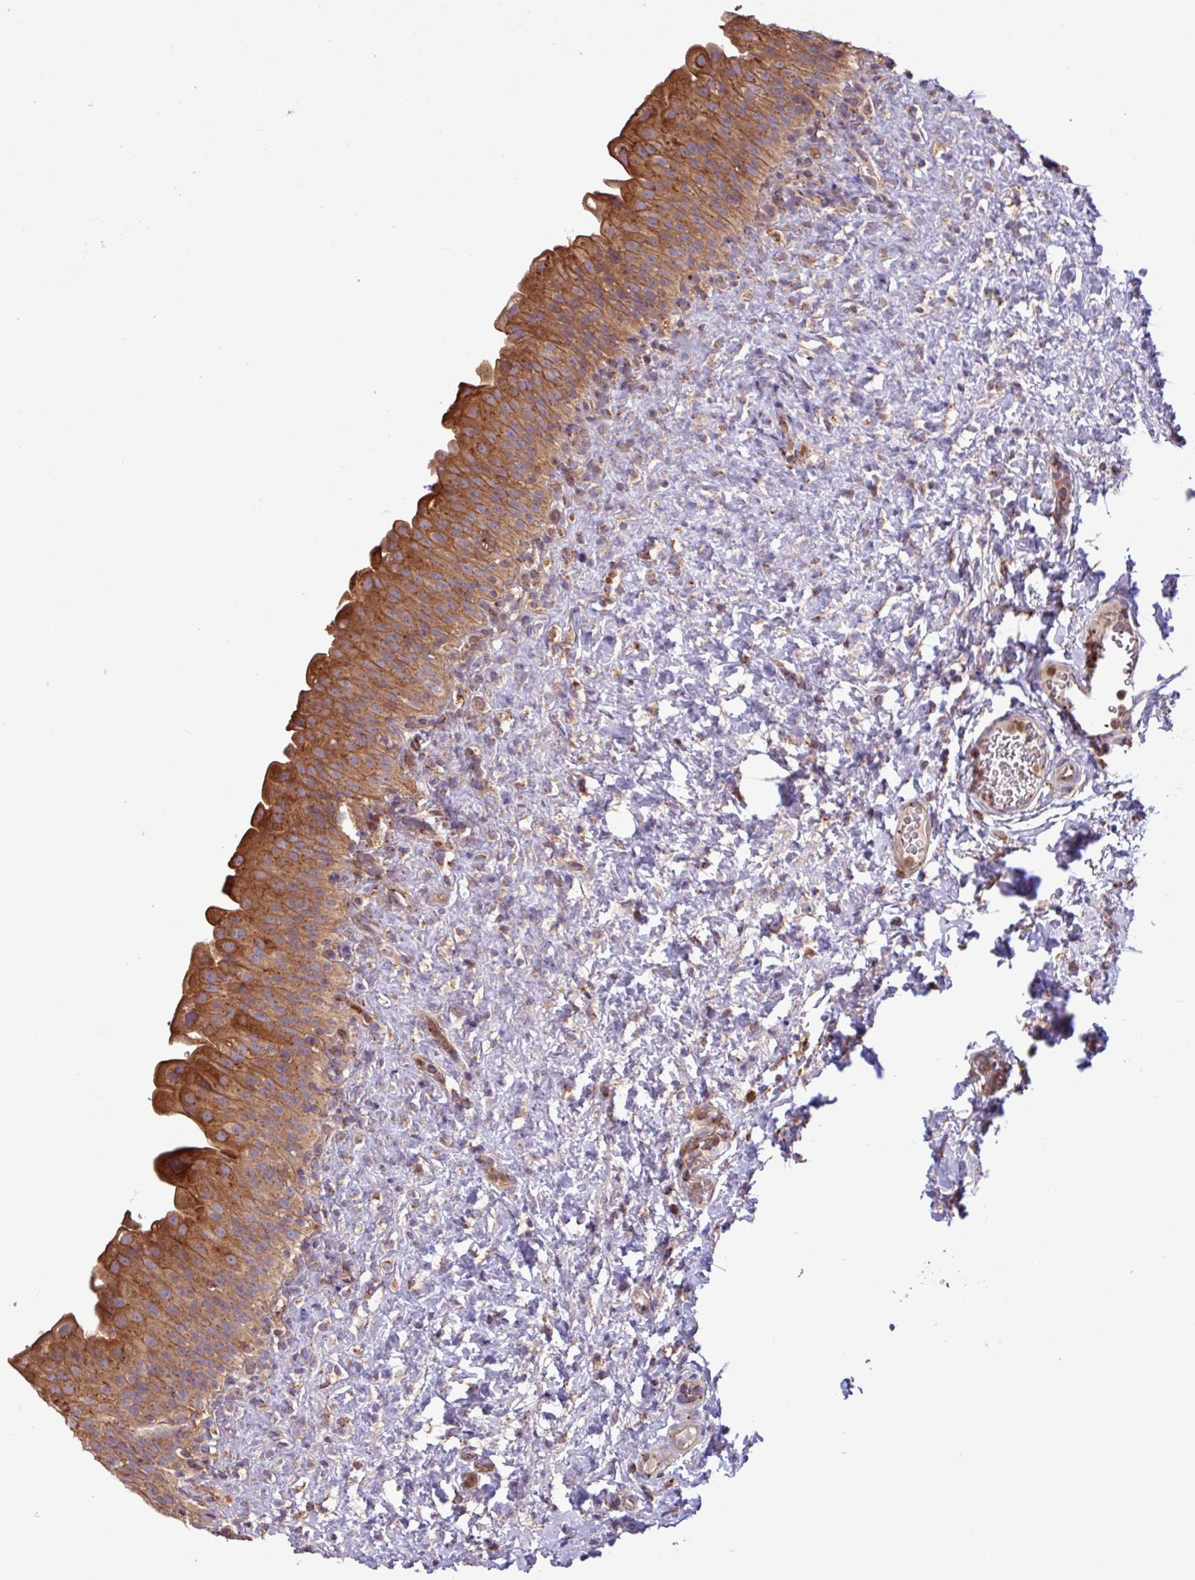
{"staining": {"intensity": "moderate", "quantity": ">75%", "location": "cytoplasmic/membranous"}, "tissue": "urinary bladder", "cell_type": "Urothelial cells", "image_type": "normal", "snomed": [{"axis": "morphology", "description": "Normal tissue, NOS"}, {"axis": "topography", "description": "Urinary bladder"}], "caption": "Benign urinary bladder shows moderate cytoplasmic/membranous staining in about >75% of urothelial cells.", "gene": "RAB19", "patient": {"sex": "female", "age": 27}}